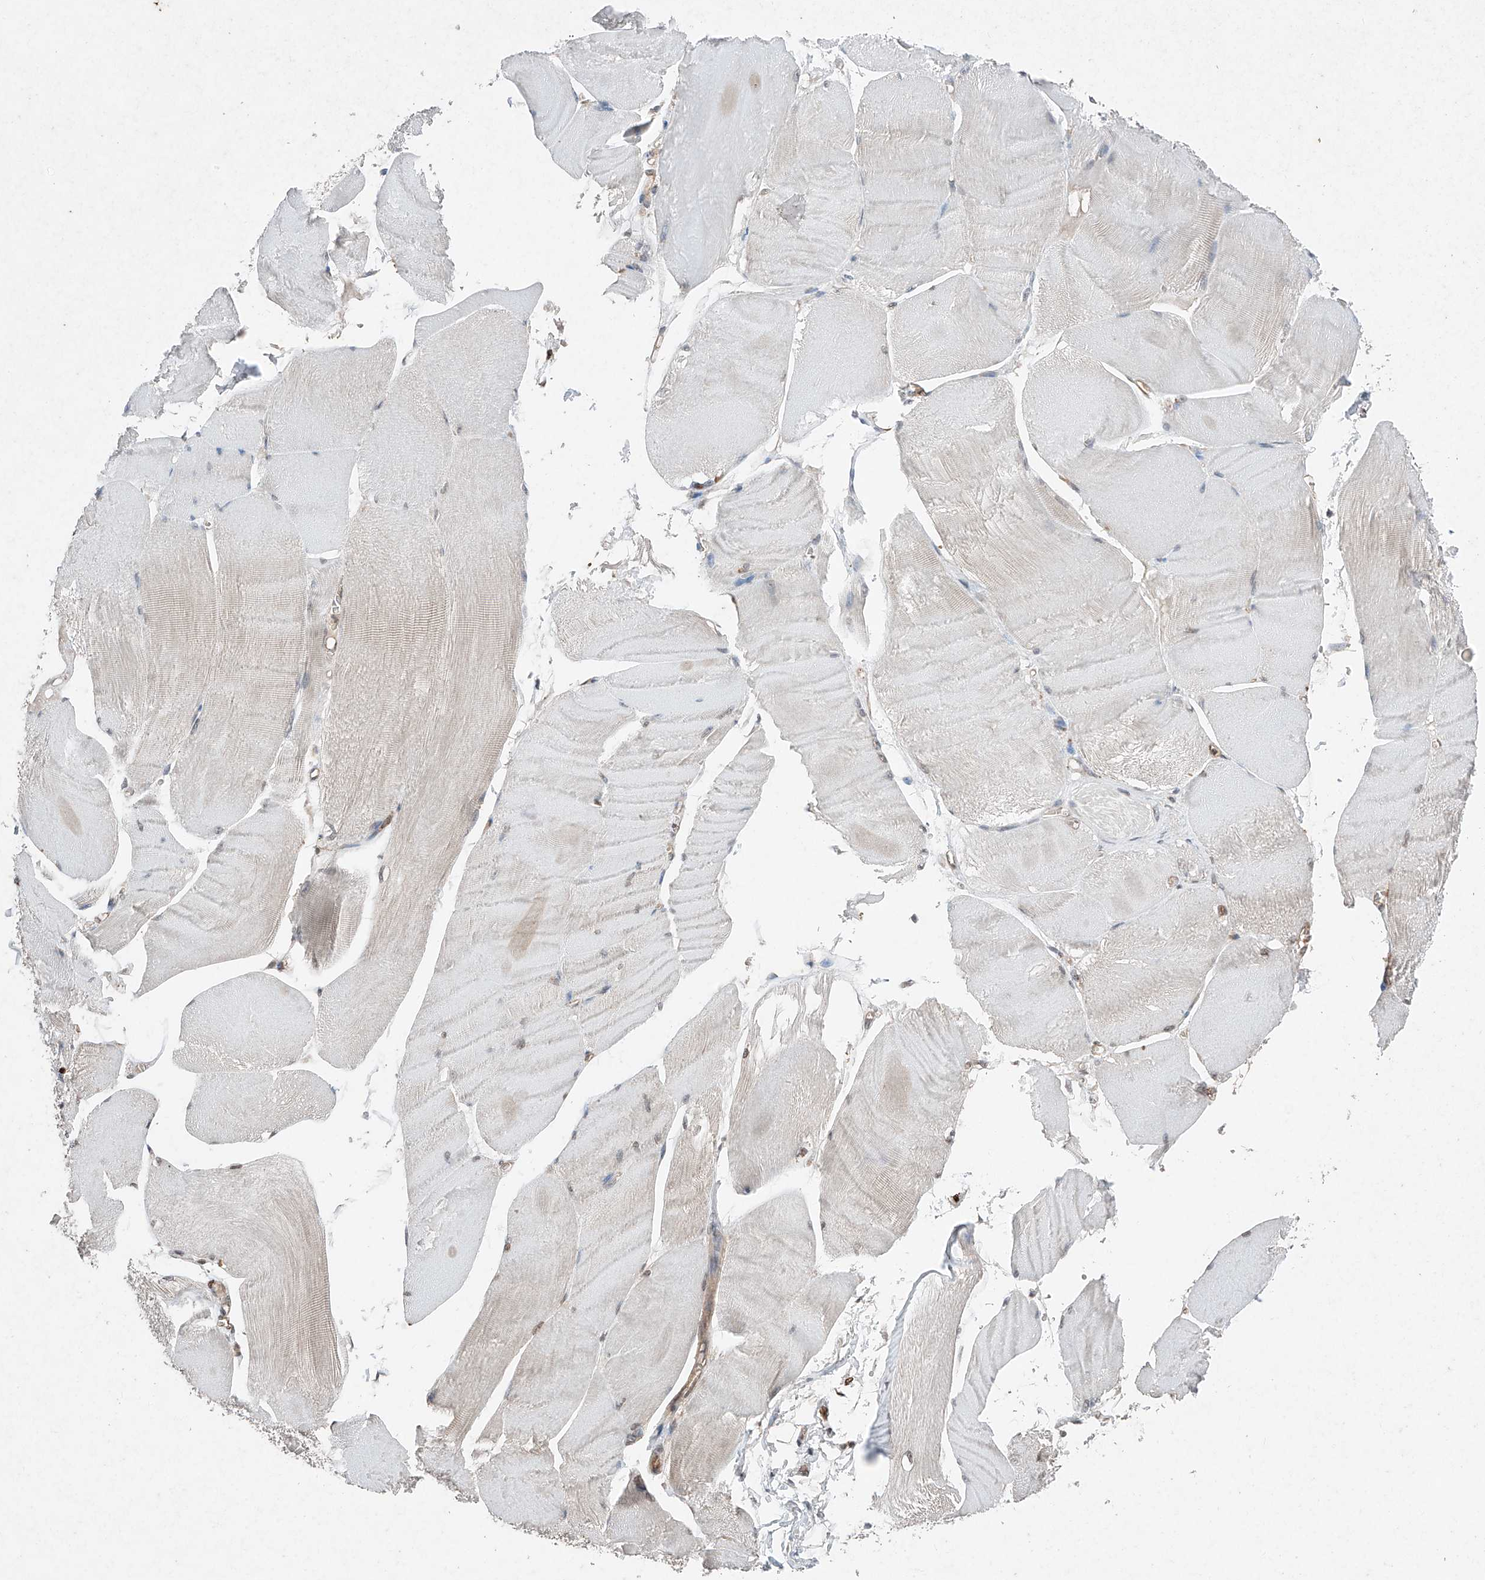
{"staining": {"intensity": "negative", "quantity": "none", "location": "none"}, "tissue": "skeletal muscle", "cell_type": "Myocytes", "image_type": "normal", "snomed": [{"axis": "morphology", "description": "Normal tissue, NOS"}, {"axis": "morphology", "description": "Basal cell carcinoma"}, {"axis": "topography", "description": "Skeletal muscle"}], "caption": "Protein analysis of benign skeletal muscle exhibits no significant positivity in myocytes. The staining was performed using DAB to visualize the protein expression in brown, while the nuclei were stained in blue with hematoxylin (Magnification: 20x).", "gene": "TBX4", "patient": {"sex": "female", "age": 64}}